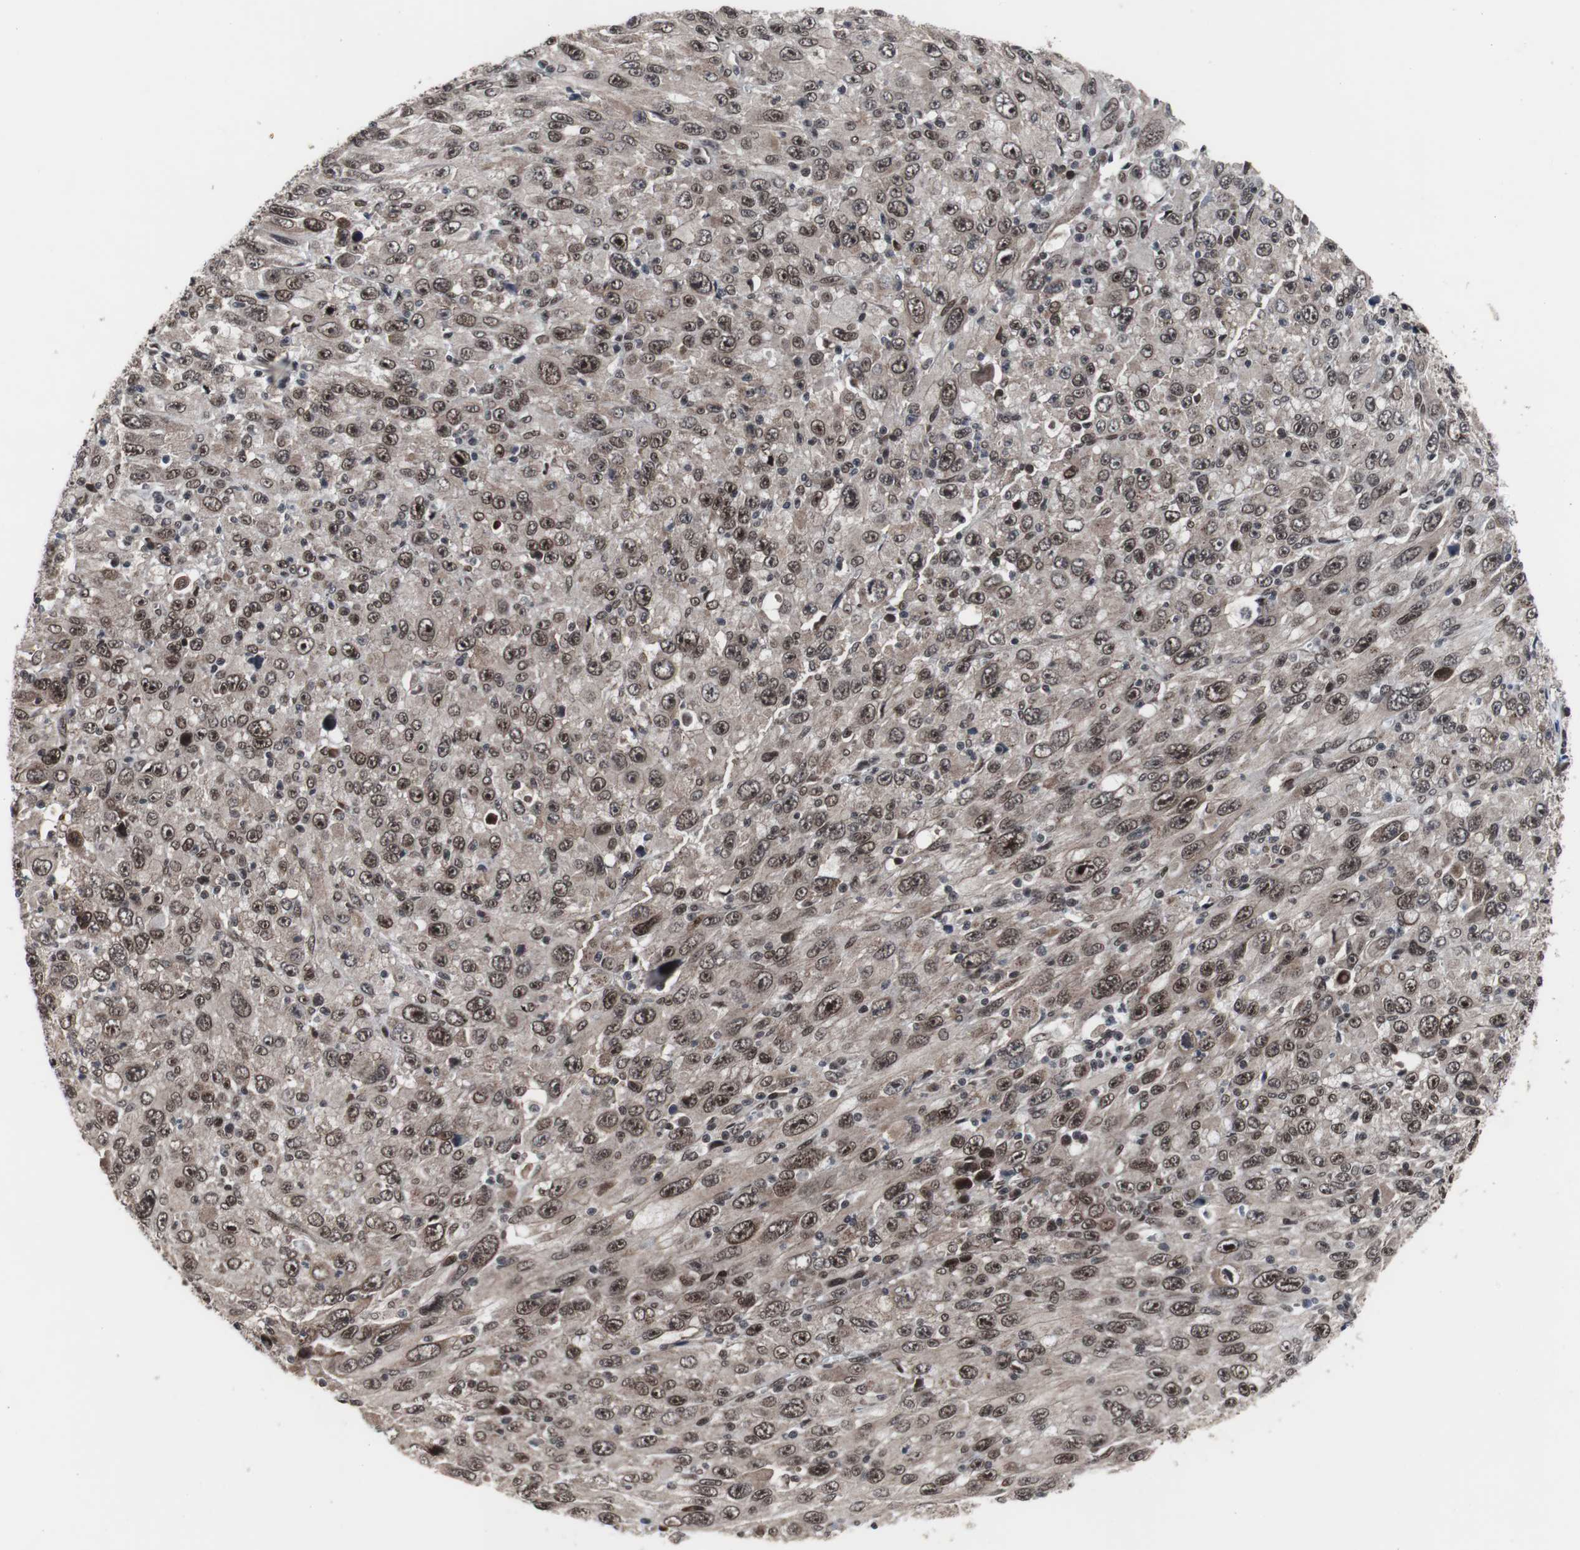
{"staining": {"intensity": "moderate", "quantity": ">75%", "location": "cytoplasmic/membranous,nuclear"}, "tissue": "melanoma", "cell_type": "Tumor cells", "image_type": "cancer", "snomed": [{"axis": "morphology", "description": "Malignant melanoma, Metastatic site"}, {"axis": "topography", "description": "Skin"}], "caption": "Melanoma stained with a brown dye displays moderate cytoplasmic/membranous and nuclear positive positivity in approximately >75% of tumor cells.", "gene": "GTF2F2", "patient": {"sex": "female", "age": 56}}